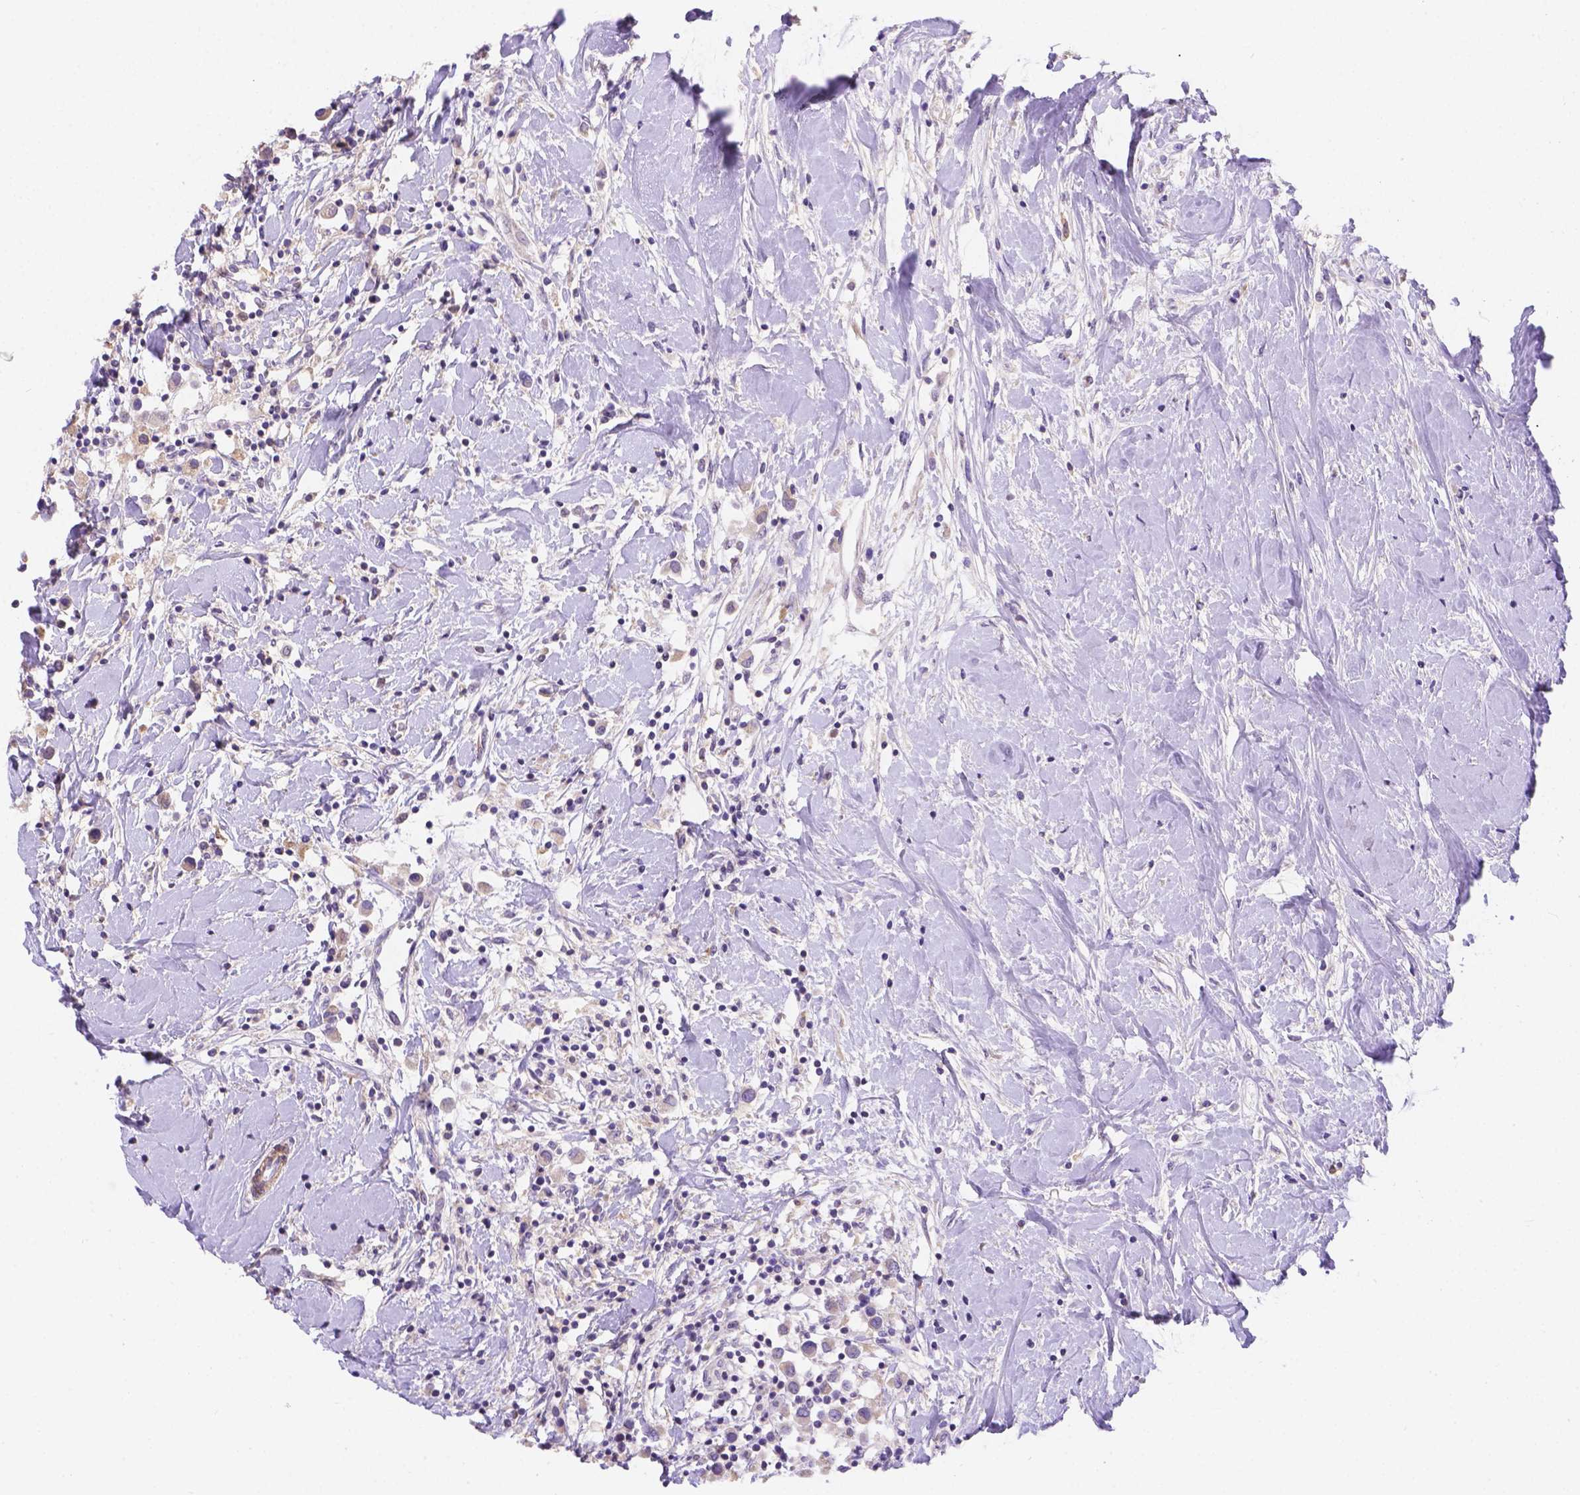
{"staining": {"intensity": "negative", "quantity": "none", "location": "none"}, "tissue": "breast cancer", "cell_type": "Tumor cells", "image_type": "cancer", "snomed": [{"axis": "morphology", "description": "Duct carcinoma"}, {"axis": "topography", "description": "Breast"}], "caption": "DAB immunohistochemical staining of human breast cancer displays no significant positivity in tumor cells.", "gene": "NXPE2", "patient": {"sex": "female", "age": 61}}